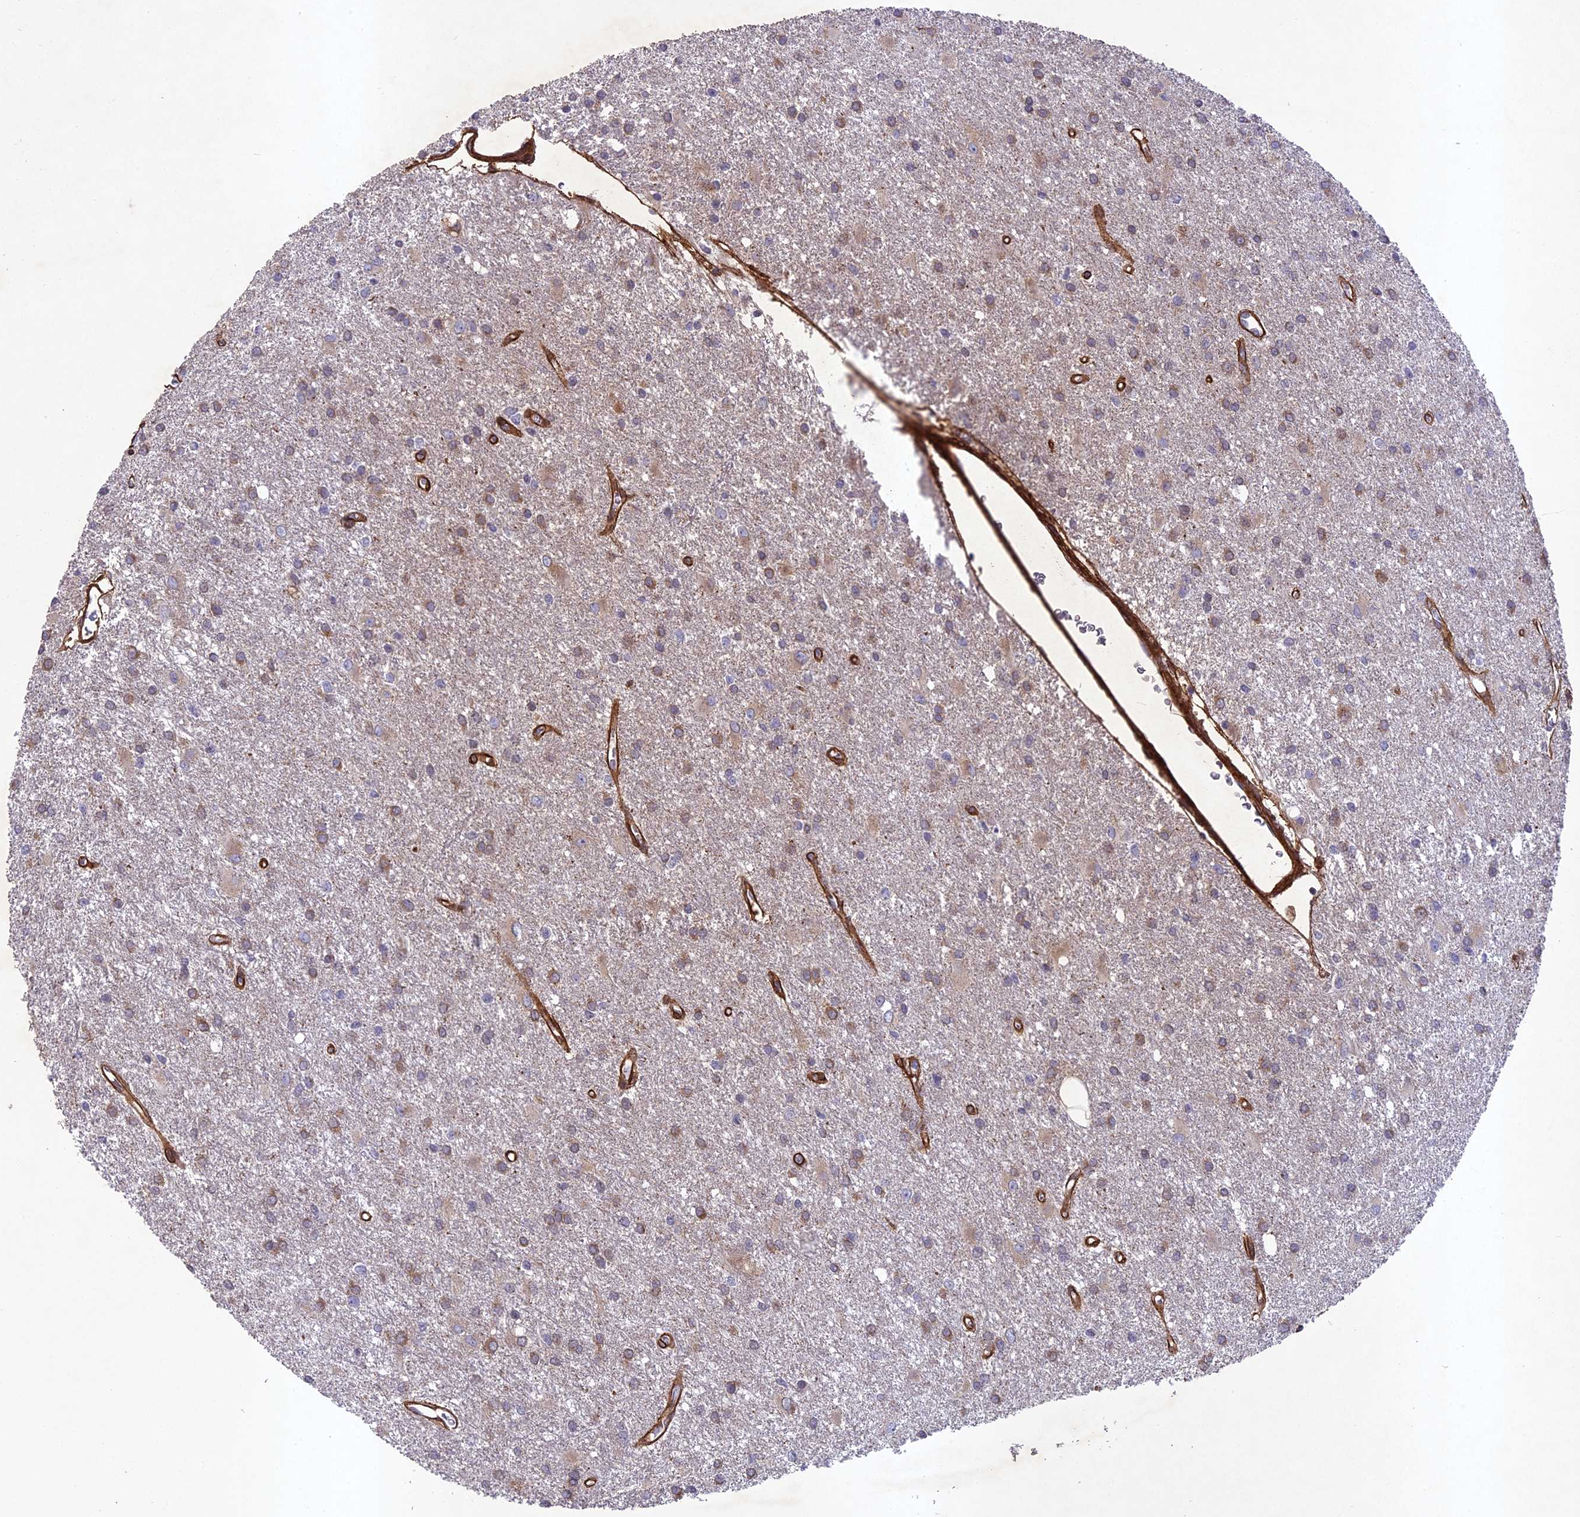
{"staining": {"intensity": "moderate", "quantity": "25%-75%", "location": "cytoplasmic/membranous"}, "tissue": "glioma", "cell_type": "Tumor cells", "image_type": "cancer", "snomed": [{"axis": "morphology", "description": "Glioma, malignant, High grade"}, {"axis": "topography", "description": "Brain"}], "caption": "Malignant high-grade glioma stained with immunohistochemistry (IHC) reveals moderate cytoplasmic/membranous staining in about 25%-75% of tumor cells. (DAB IHC with brightfield microscopy, high magnification).", "gene": "TNS1", "patient": {"sex": "female", "age": 50}}